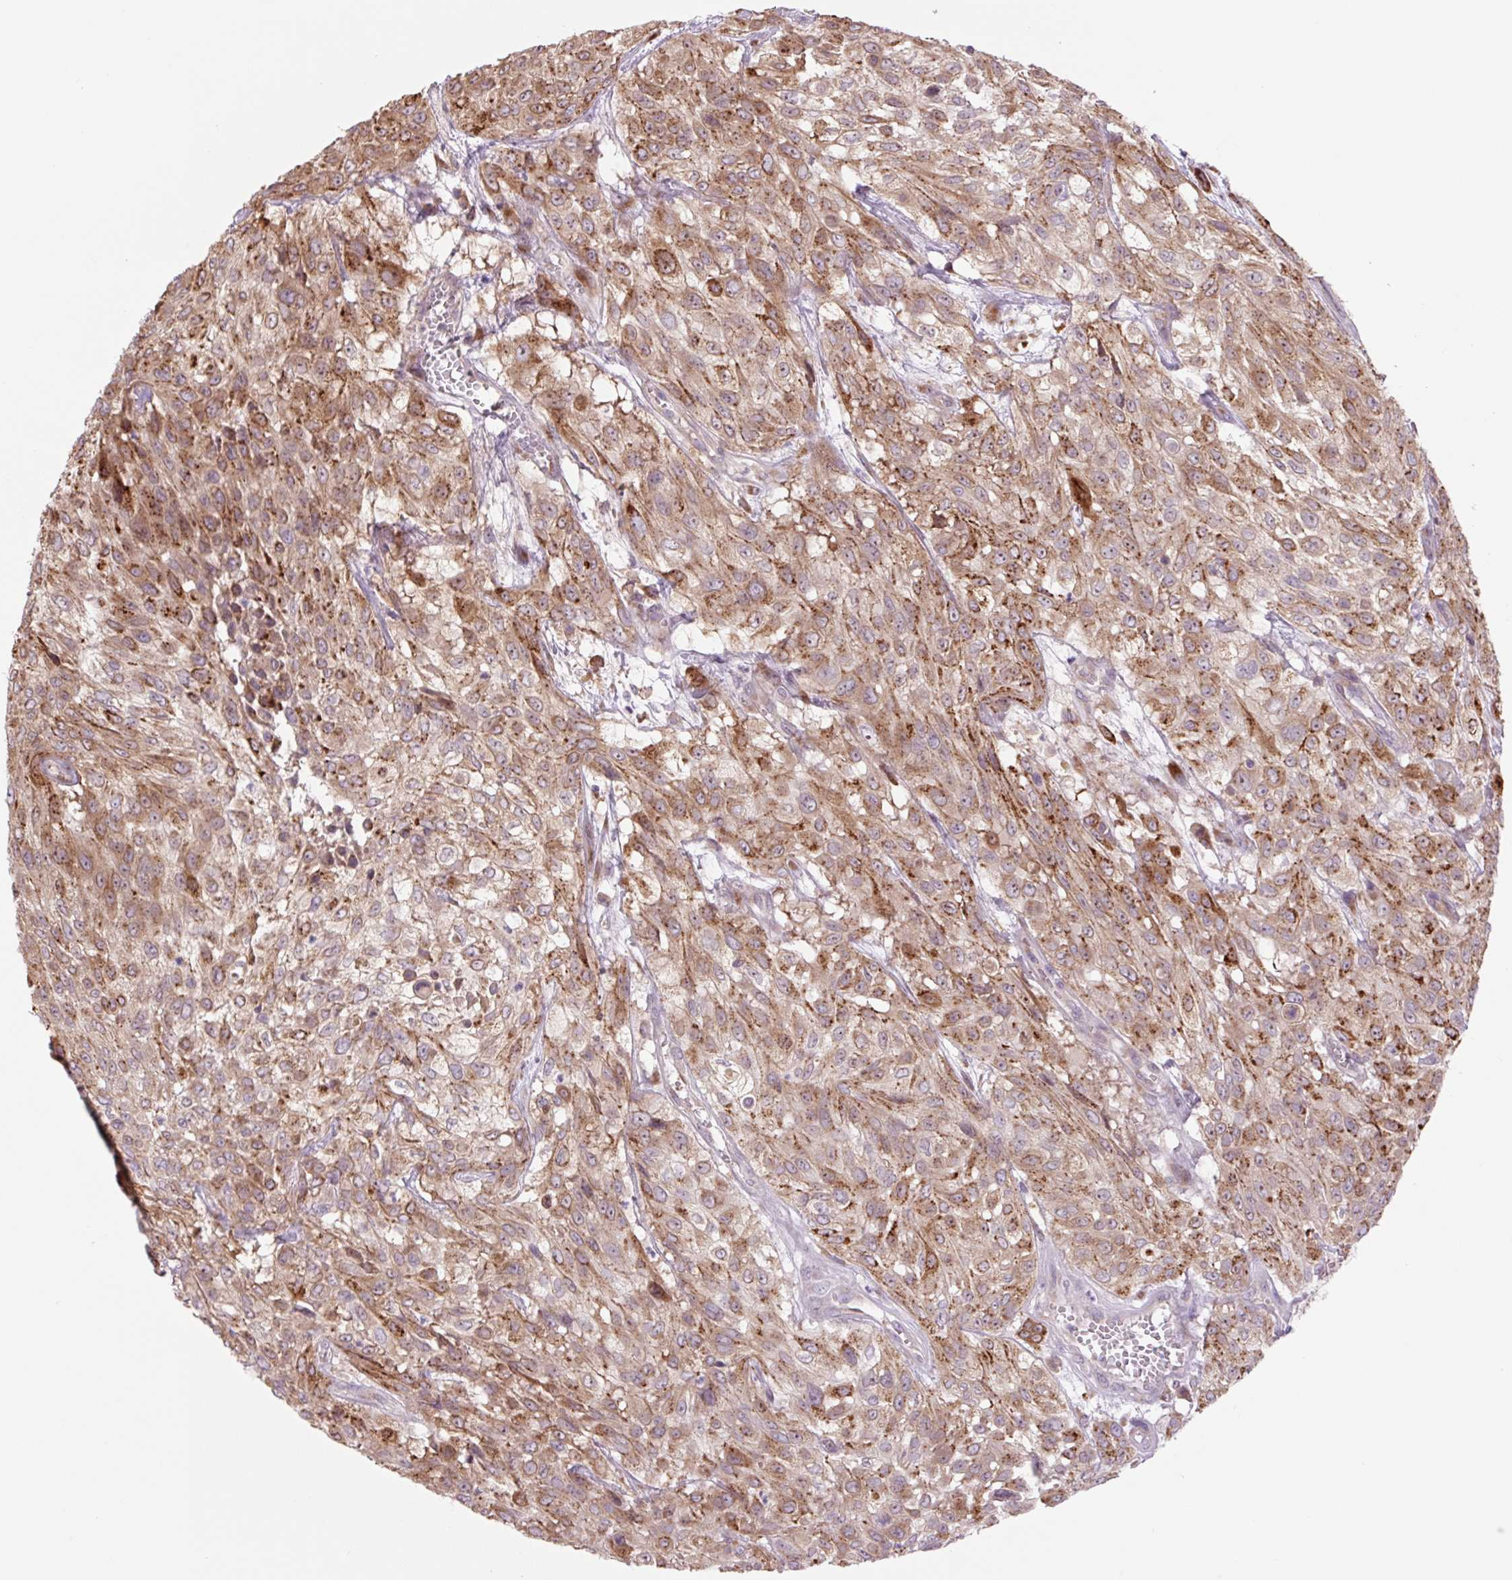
{"staining": {"intensity": "moderate", "quantity": ">75%", "location": "cytoplasmic/membranous,nuclear"}, "tissue": "urothelial cancer", "cell_type": "Tumor cells", "image_type": "cancer", "snomed": [{"axis": "morphology", "description": "Urothelial carcinoma, High grade"}, {"axis": "topography", "description": "Urinary bladder"}], "caption": "A histopathology image showing moderate cytoplasmic/membranous and nuclear staining in about >75% of tumor cells in high-grade urothelial carcinoma, as visualized by brown immunohistochemical staining.", "gene": "PLA2G4A", "patient": {"sex": "male", "age": 57}}